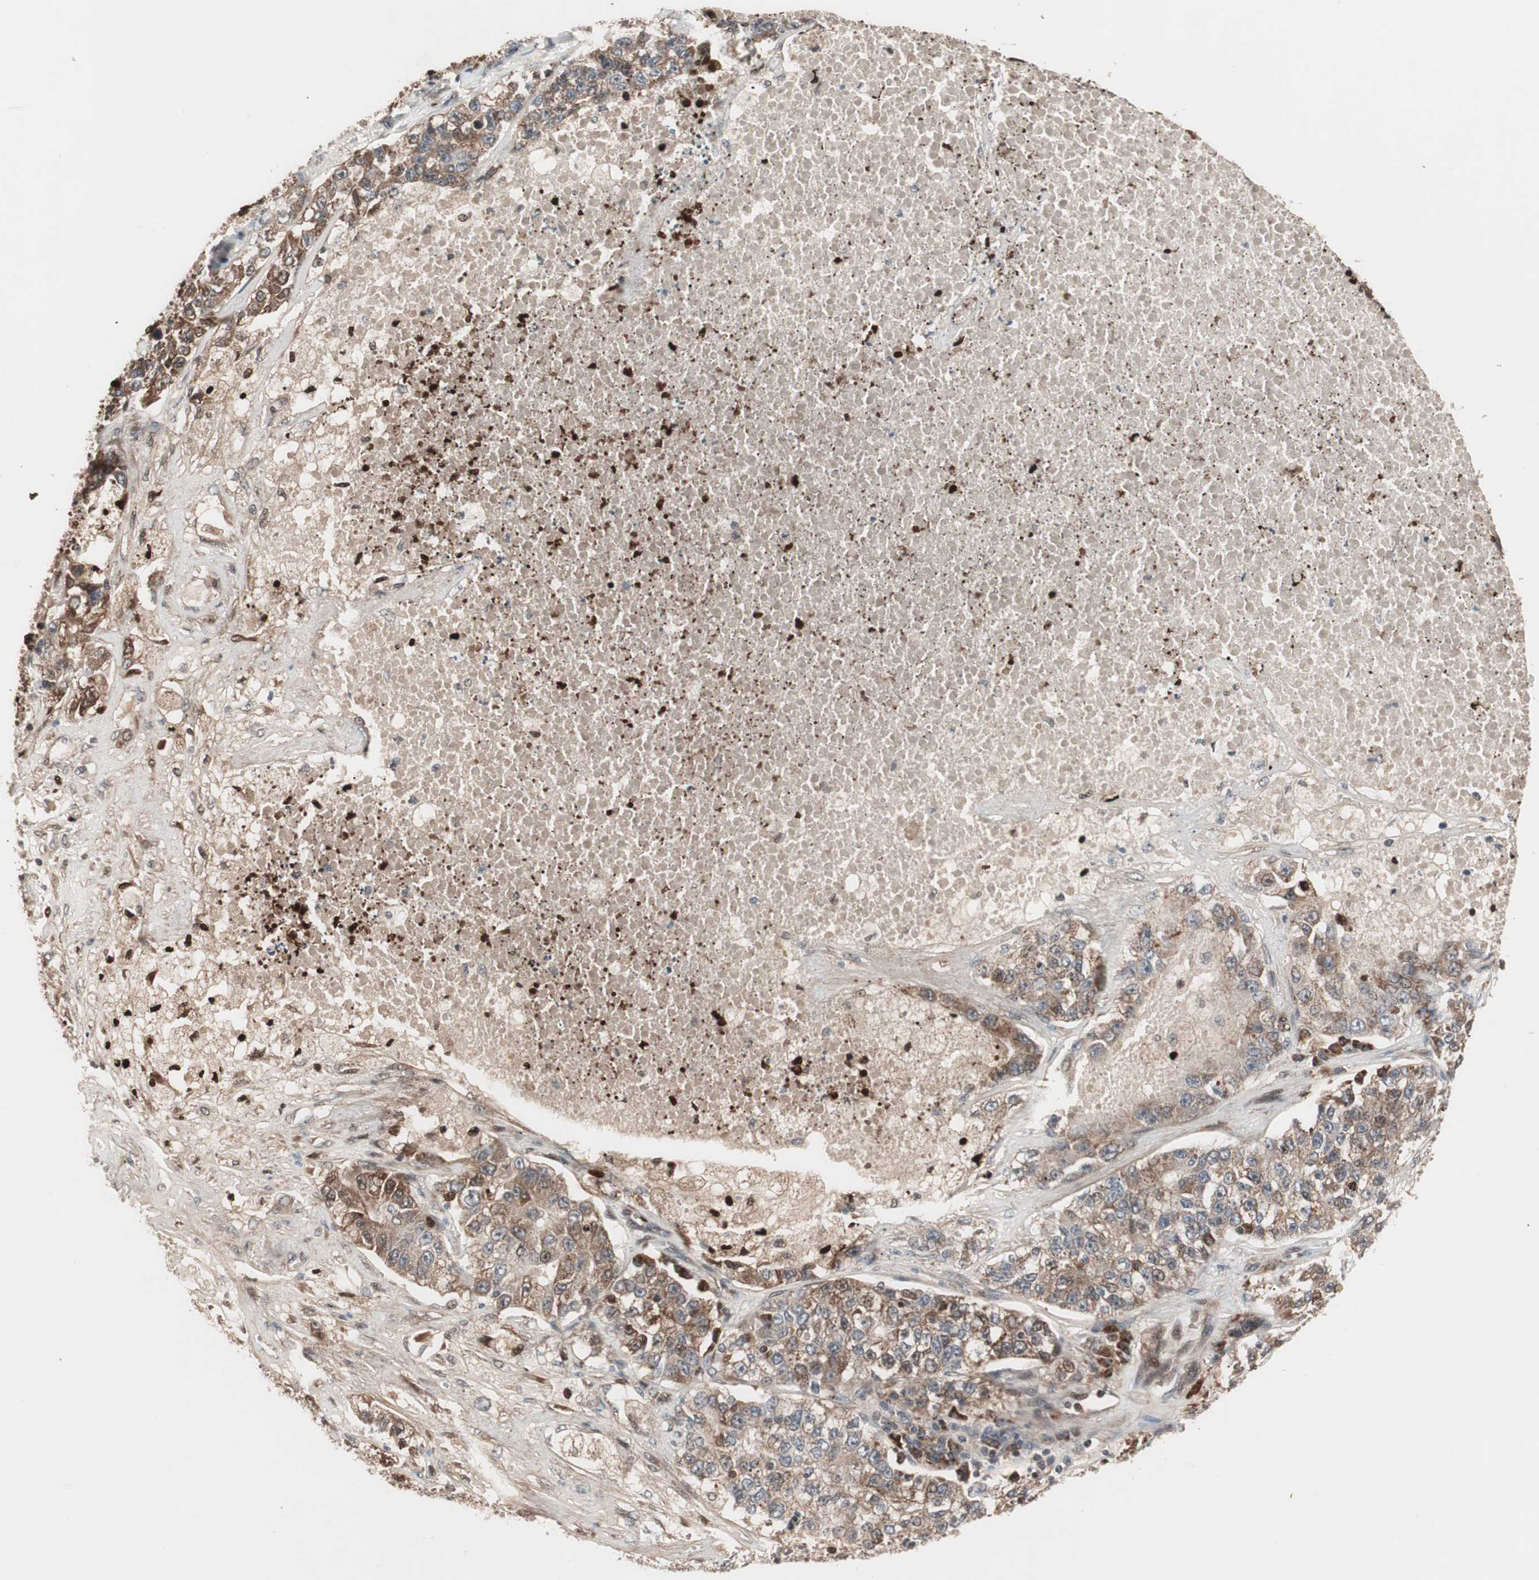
{"staining": {"intensity": "moderate", "quantity": ">75%", "location": "cytoplasmic/membranous,nuclear"}, "tissue": "lung cancer", "cell_type": "Tumor cells", "image_type": "cancer", "snomed": [{"axis": "morphology", "description": "Adenocarcinoma, NOS"}, {"axis": "topography", "description": "Lung"}], "caption": "Adenocarcinoma (lung) stained for a protein (brown) reveals moderate cytoplasmic/membranous and nuclear positive staining in about >75% of tumor cells.", "gene": "NF2", "patient": {"sex": "male", "age": 49}}